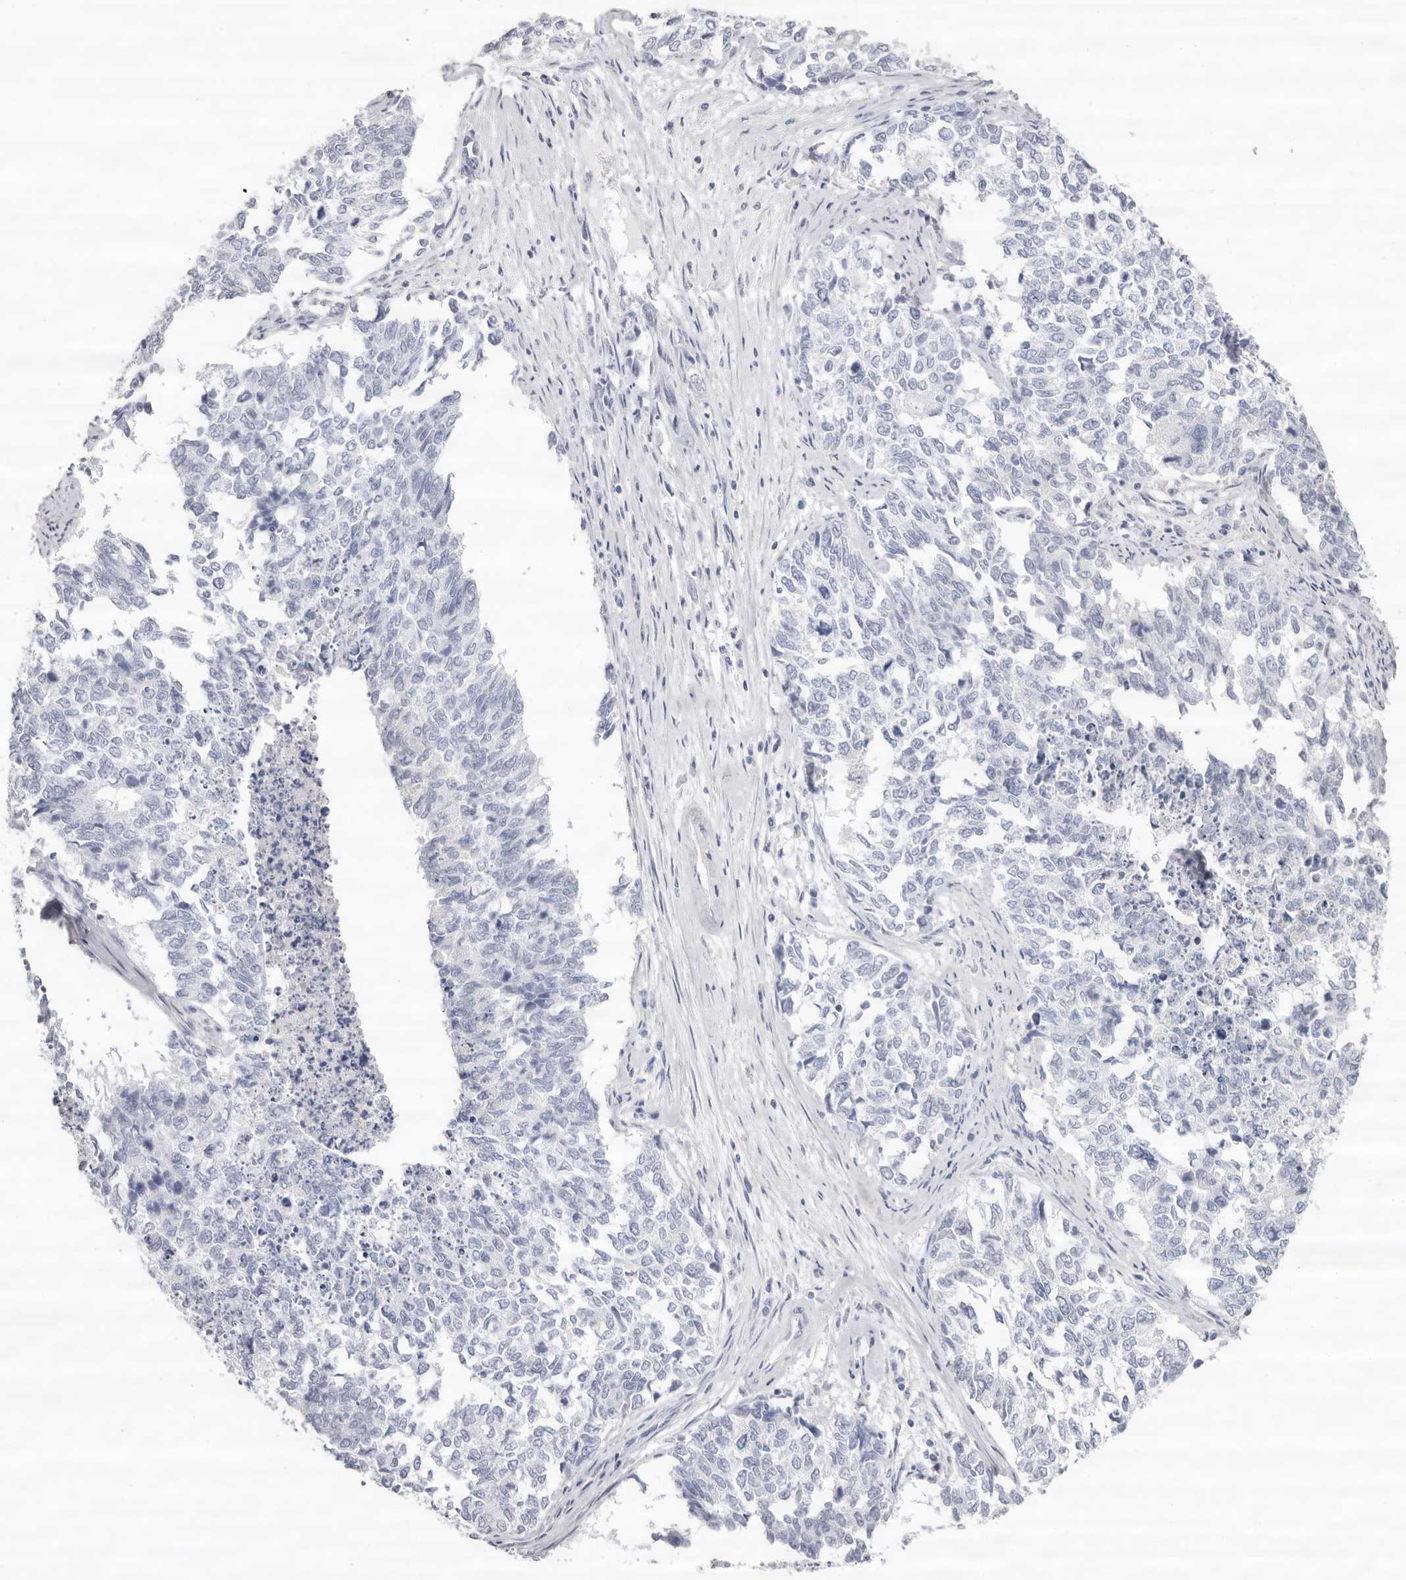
{"staining": {"intensity": "negative", "quantity": "none", "location": "none"}, "tissue": "cervical cancer", "cell_type": "Tumor cells", "image_type": "cancer", "snomed": [{"axis": "morphology", "description": "Squamous cell carcinoma, NOS"}, {"axis": "topography", "description": "Cervix"}], "caption": "High magnification brightfield microscopy of cervical squamous cell carcinoma stained with DAB (brown) and counterstained with hematoxylin (blue): tumor cells show no significant expression.", "gene": "LPO", "patient": {"sex": "female", "age": 63}}